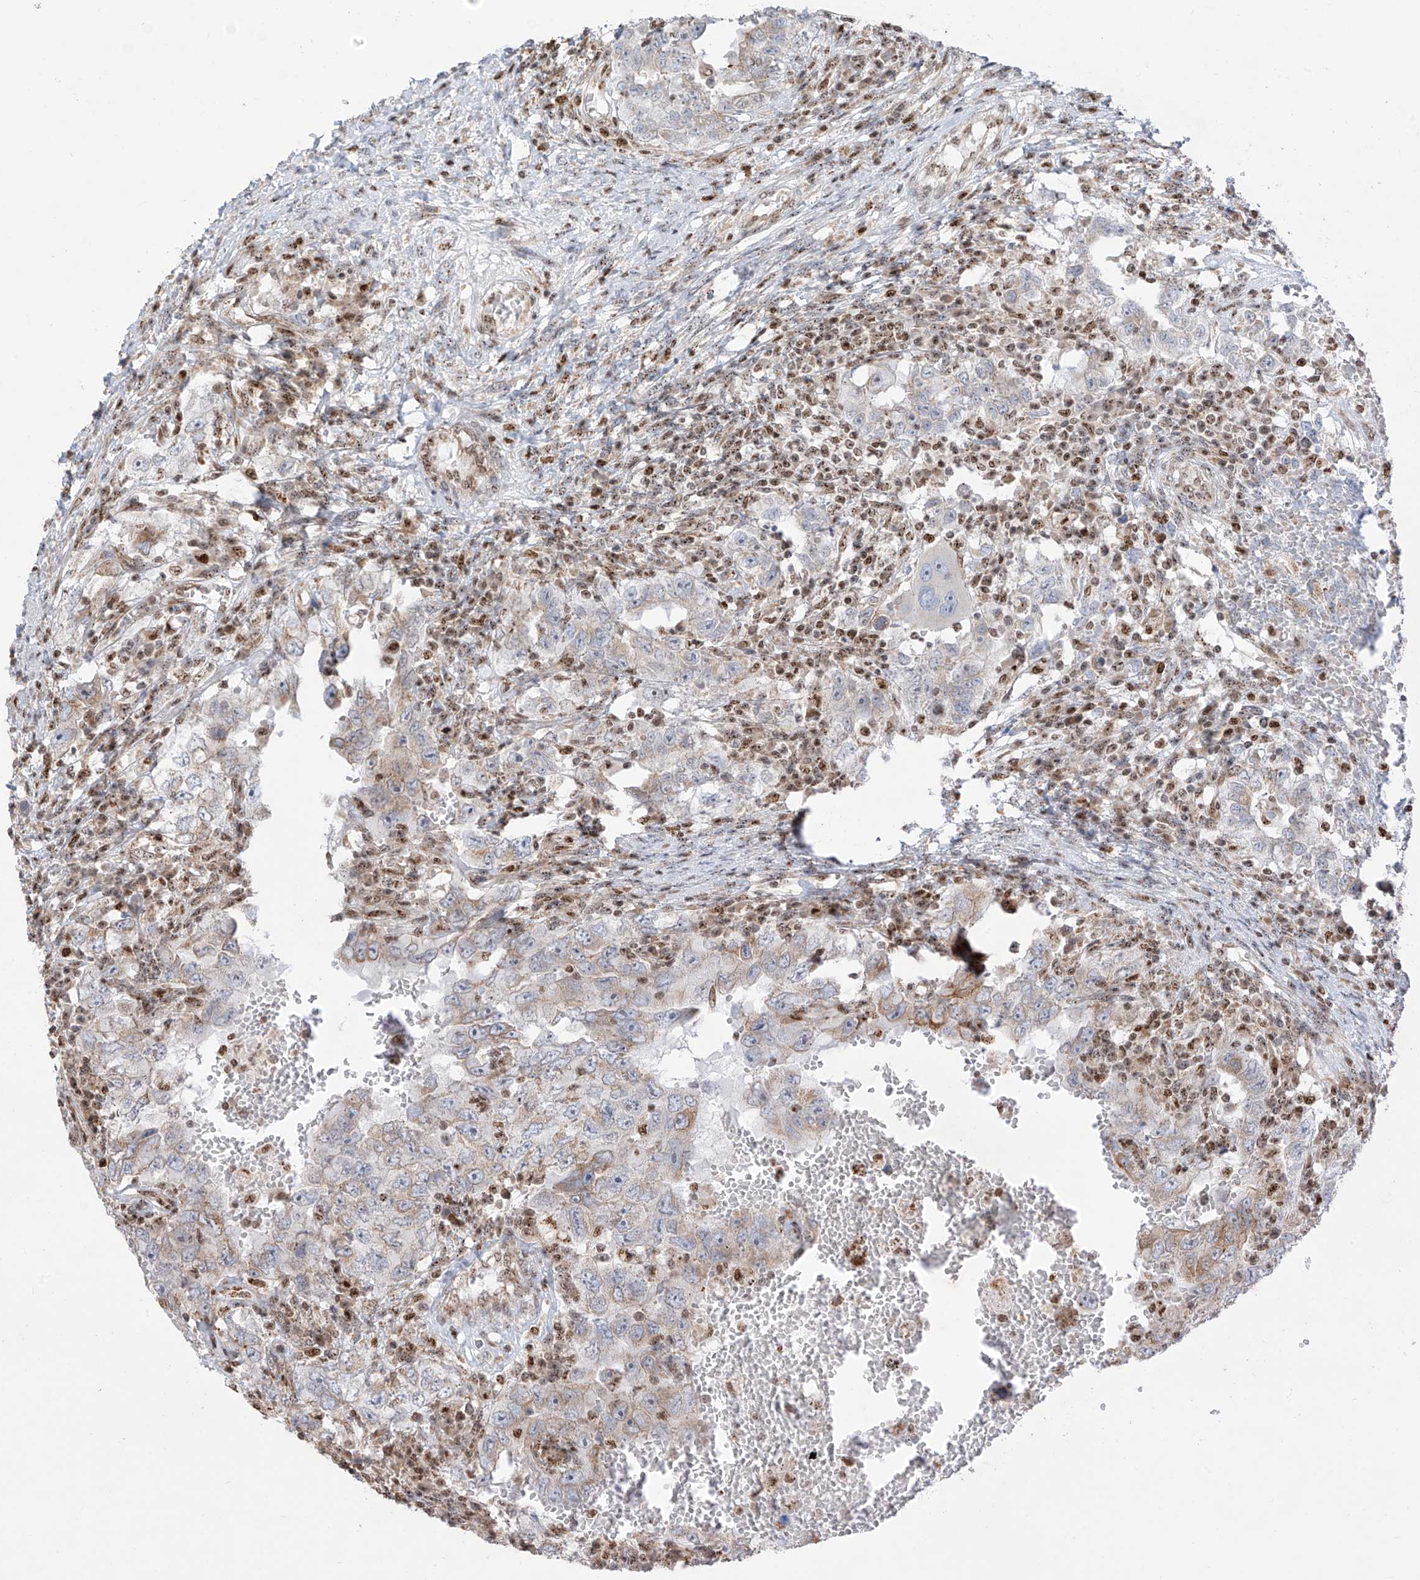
{"staining": {"intensity": "weak", "quantity": "<25%", "location": "cytoplasmic/membranous"}, "tissue": "testis cancer", "cell_type": "Tumor cells", "image_type": "cancer", "snomed": [{"axis": "morphology", "description": "Carcinoma, Embryonal, NOS"}, {"axis": "topography", "description": "Testis"}], "caption": "This is an immunohistochemistry (IHC) photomicrograph of testis cancer (embryonal carcinoma). There is no positivity in tumor cells.", "gene": "ZBTB8A", "patient": {"sex": "male", "age": 26}}